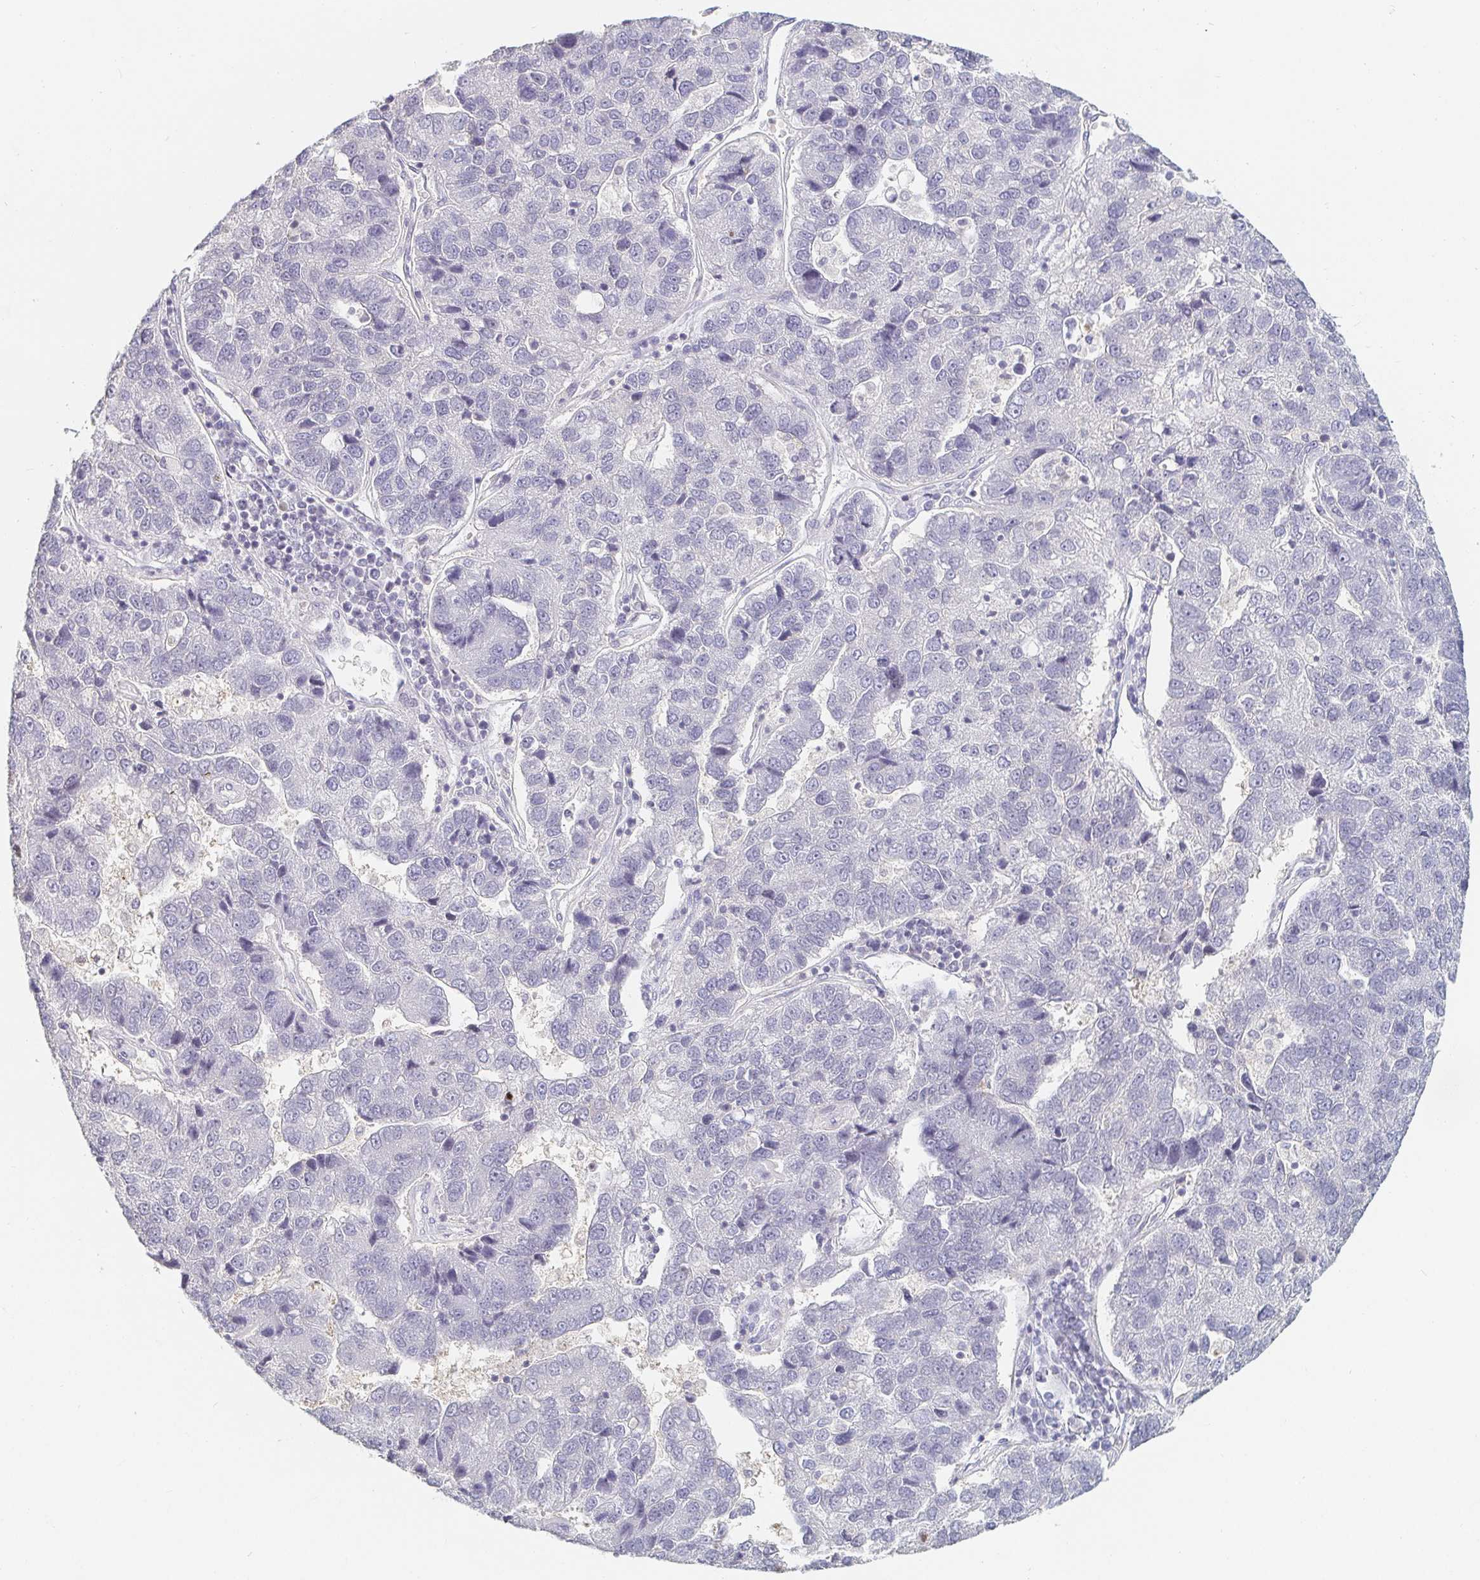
{"staining": {"intensity": "negative", "quantity": "none", "location": "none"}, "tissue": "pancreatic cancer", "cell_type": "Tumor cells", "image_type": "cancer", "snomed": [{"axis": "morphology", "description": "Adenocarcinoma, NOS"}, {"axis": "topography", "description": "Pancreas"}], "caption": "Tumor cells show no significant protein positivity in pancreatic adenocarcinoma.", "gene": "NME9", "patient": {"sex": "female", "age": 61}}